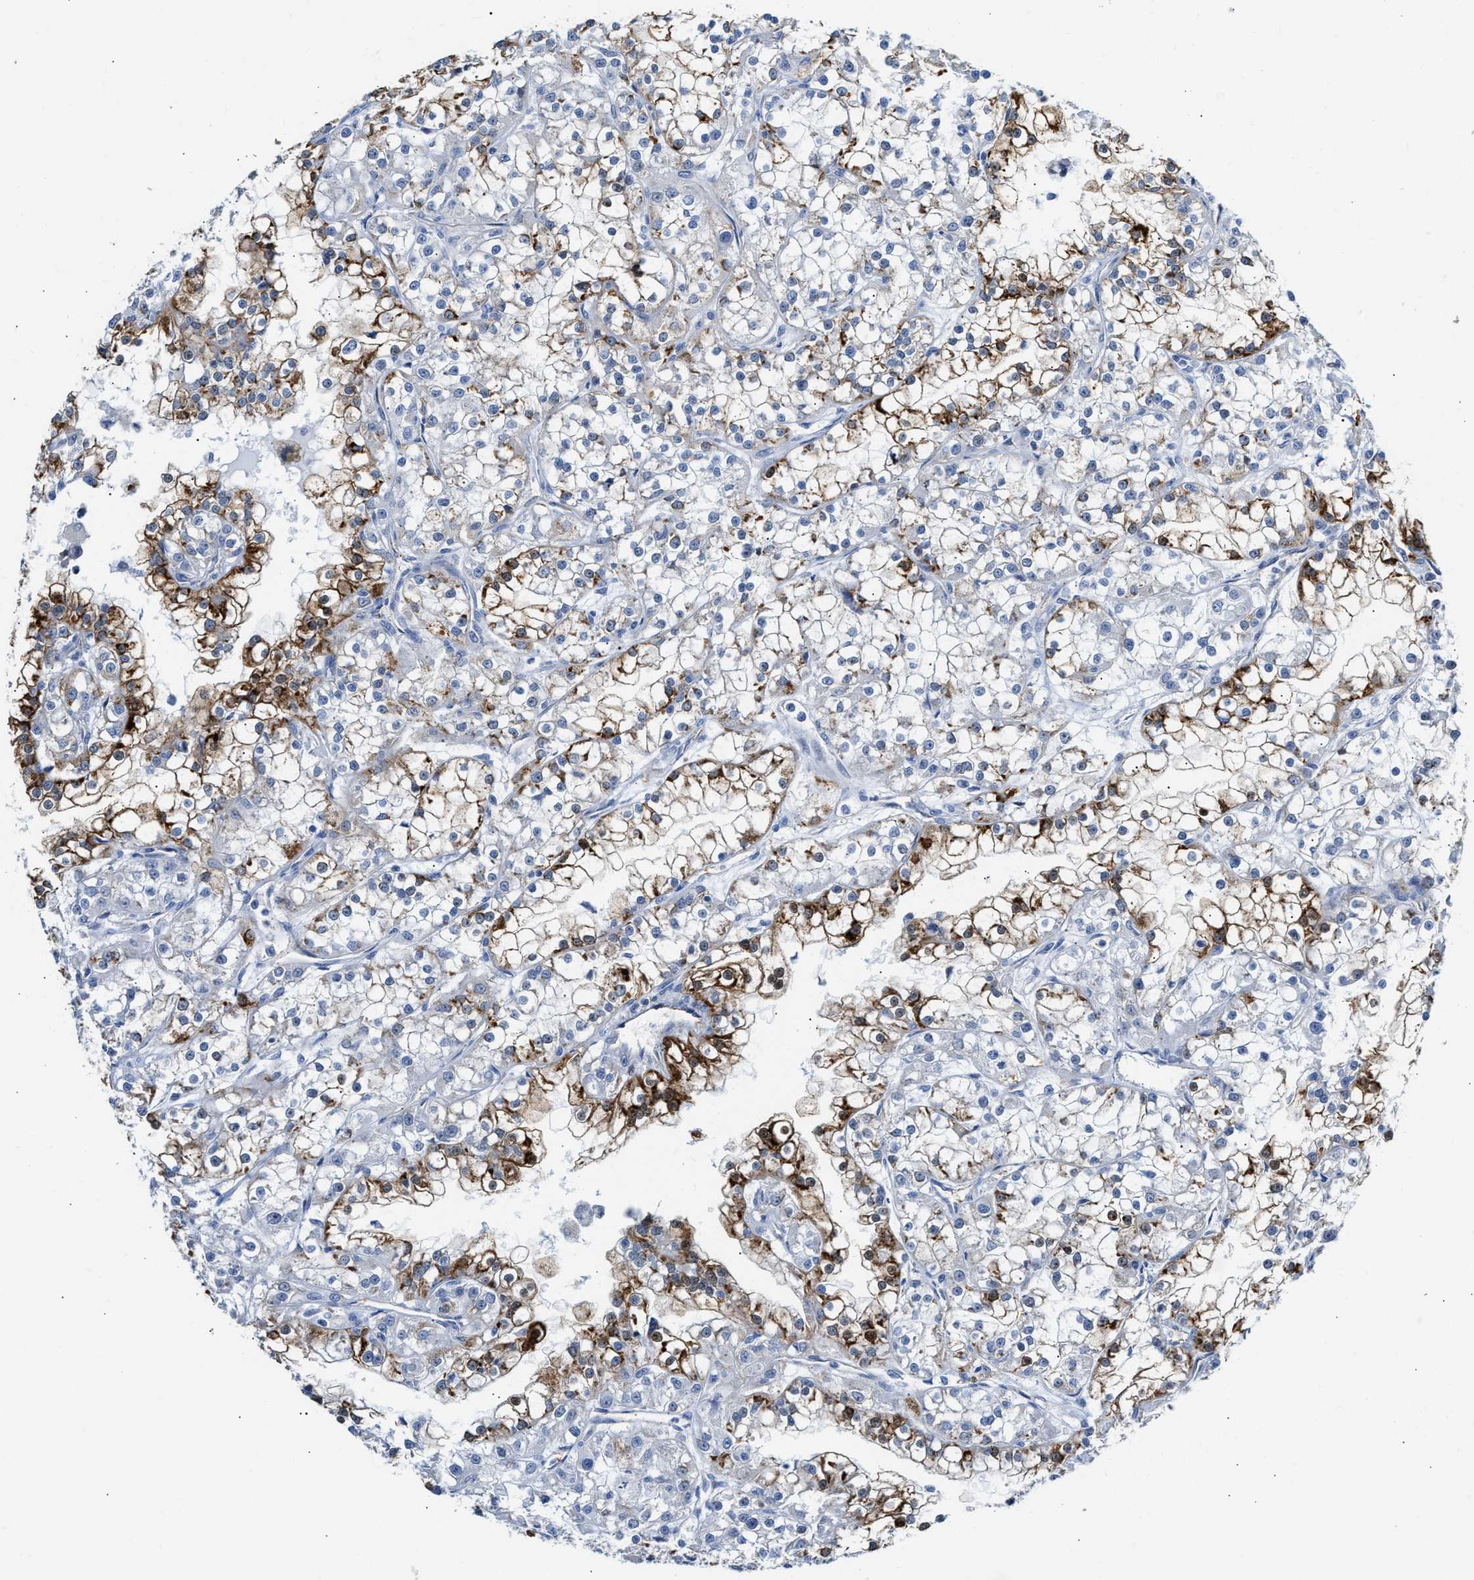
{"staining": {"intensity": "strong", "quantity": "25%-75%", "location": "cytoplasmic/membranous"}, "tissue": "renal cancer", "cell_type": "Tumor cells", "image_type": "cancer", "snomed": [{"axis": "morphology", "description": "Adenocarcinoma, NOS"}, {"axis": "topography", "description": "Kidney"}], "caption": "A photomicrograph of renal adenocarcinoma stained for a protein displays strong cytoplasmic/membranous brown staining in tumor cells. Nuclei are stained in blue.", "gene": "FHL1", "patient": {"sex": "female", "age": 52}}